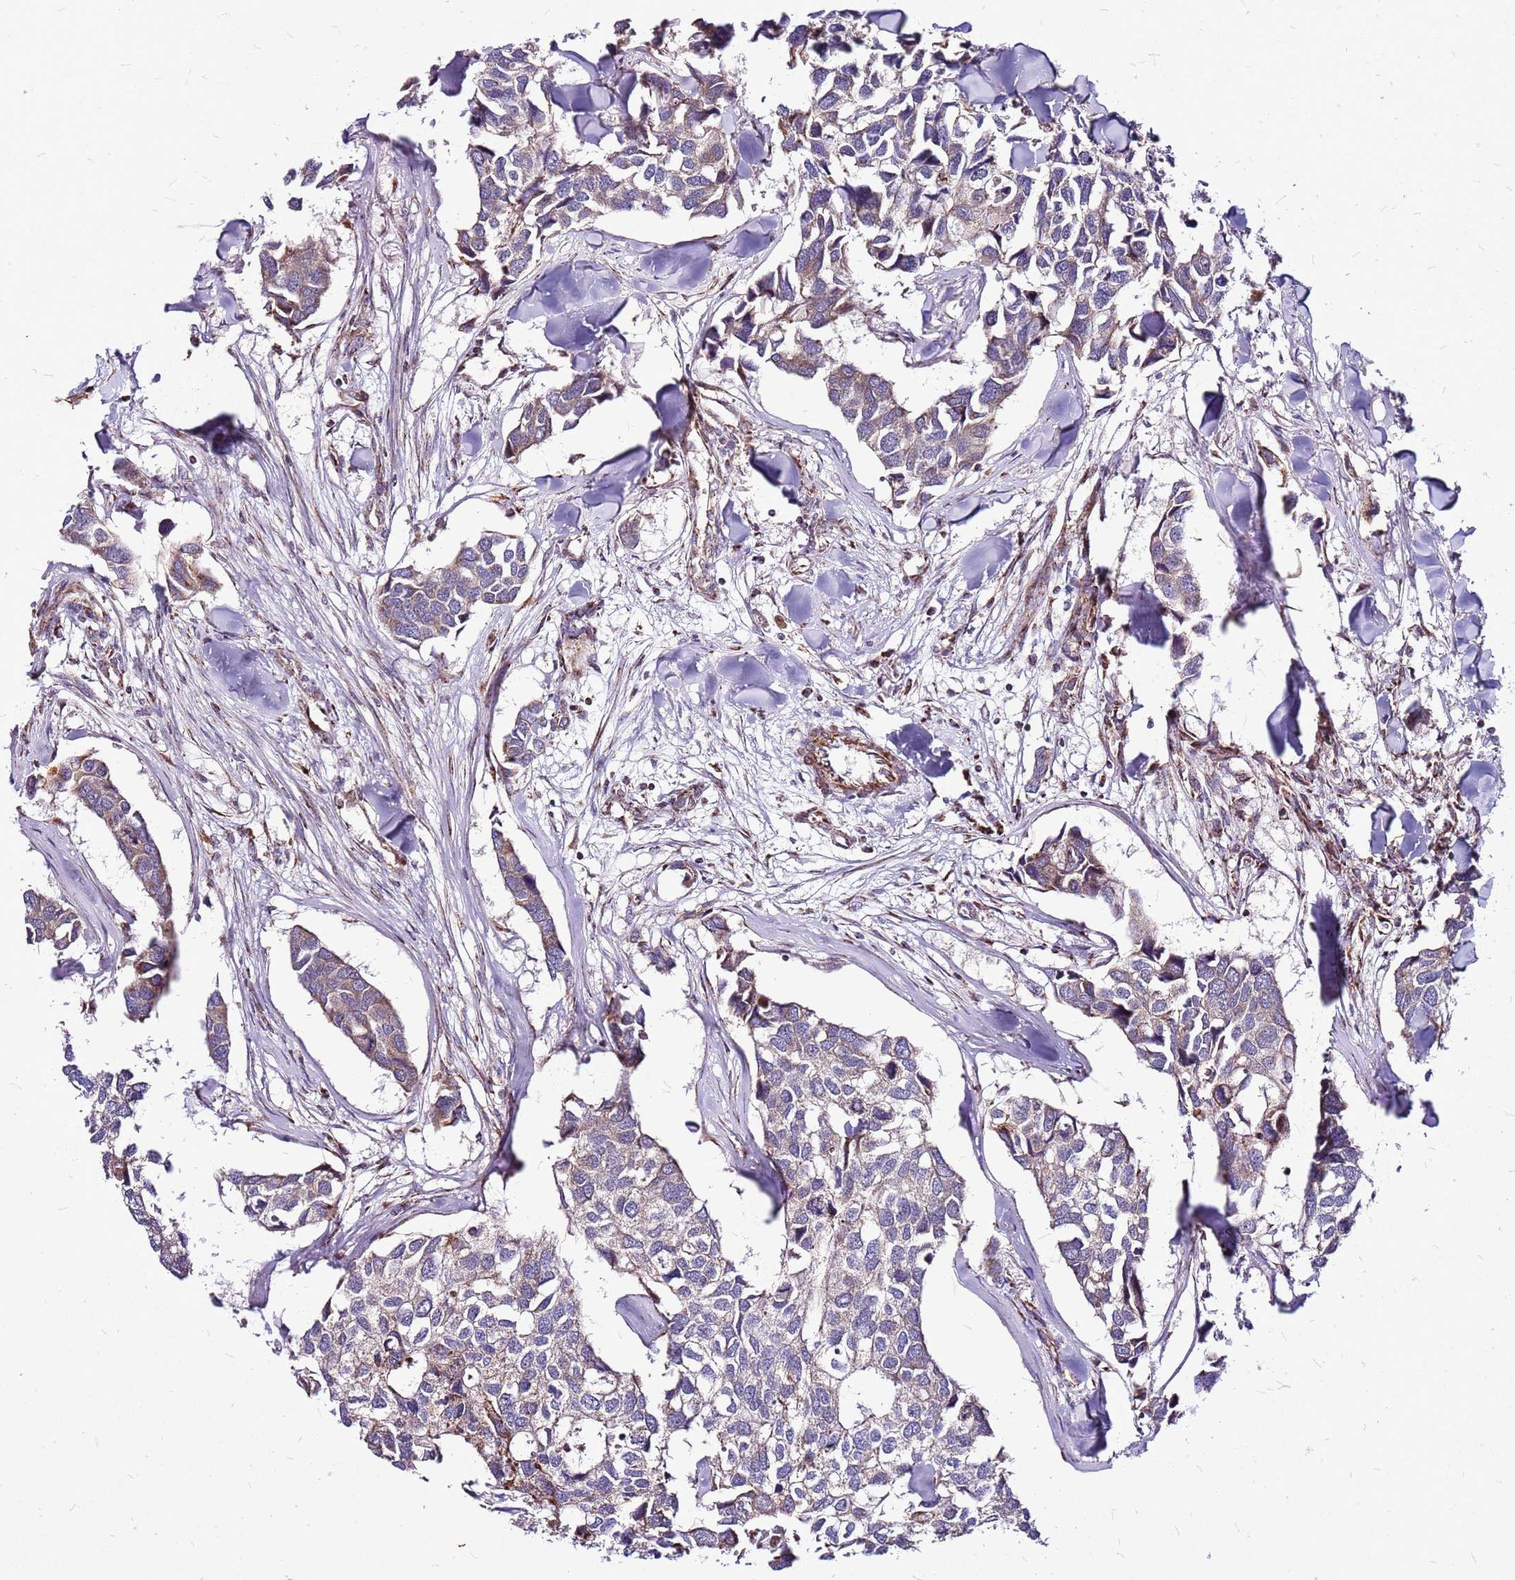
{"staining": {"intensity": "weak", "quantity": "25%-75%", "location": "cytoplasmic/membranous"}, "tissue": "breast cancer", "cell_type": "Tumor cells", "image_type": "cancer", "snomed": [{"axis": "morphology", "description": "Duct carcinoma"}, {"axis": "topography", "description": "Breast"}], "caption": "There is low levels of weak cytoplasmic/membranous expression in tumor cells of breast cancer (infiltrating ductal carcinoma), as demonstrated by immunohistochemical staining (brown color).", "gene": "OR51T1", "patient": {"sex": "female", "age": 83}}